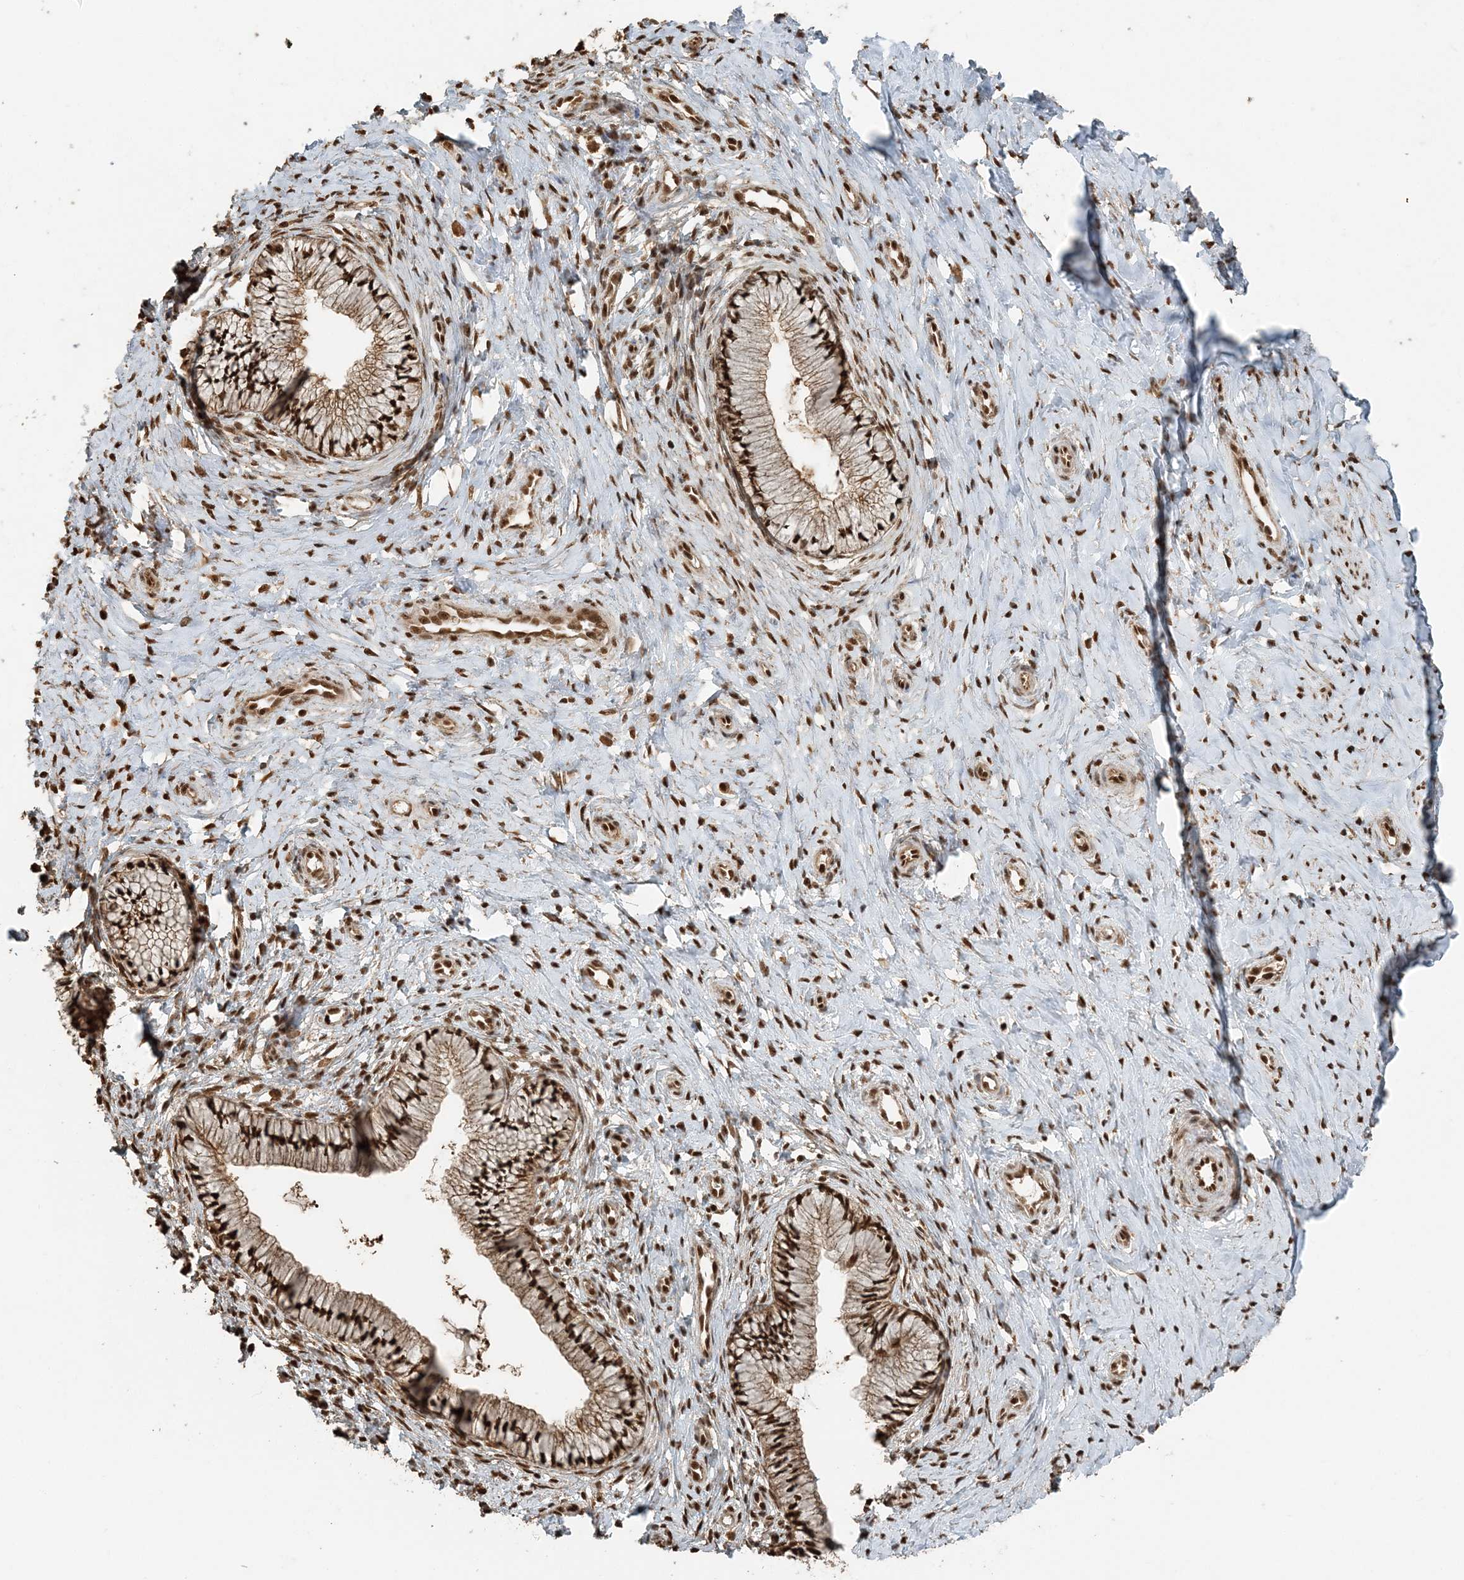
{"staining": {"intensity": "strong", "quantity": ">75%", "location": "nuclear"}, "tissue": "cervix", "cell_type": "Glandular cells", "image_type": "normal", "snomed": [{"axis": "morphology", "description": "Normal tissue, NOS"}, {"axis": "topography", "description": "Cervix"}], "caption": "Immunohistochemistry (DAB) staining of normal cervix exhibits strong nuclear protein staining in about >75% of glandular cells.", "gene": "ARHGAP35", "patient": {"sex": "female", "age": 36}}